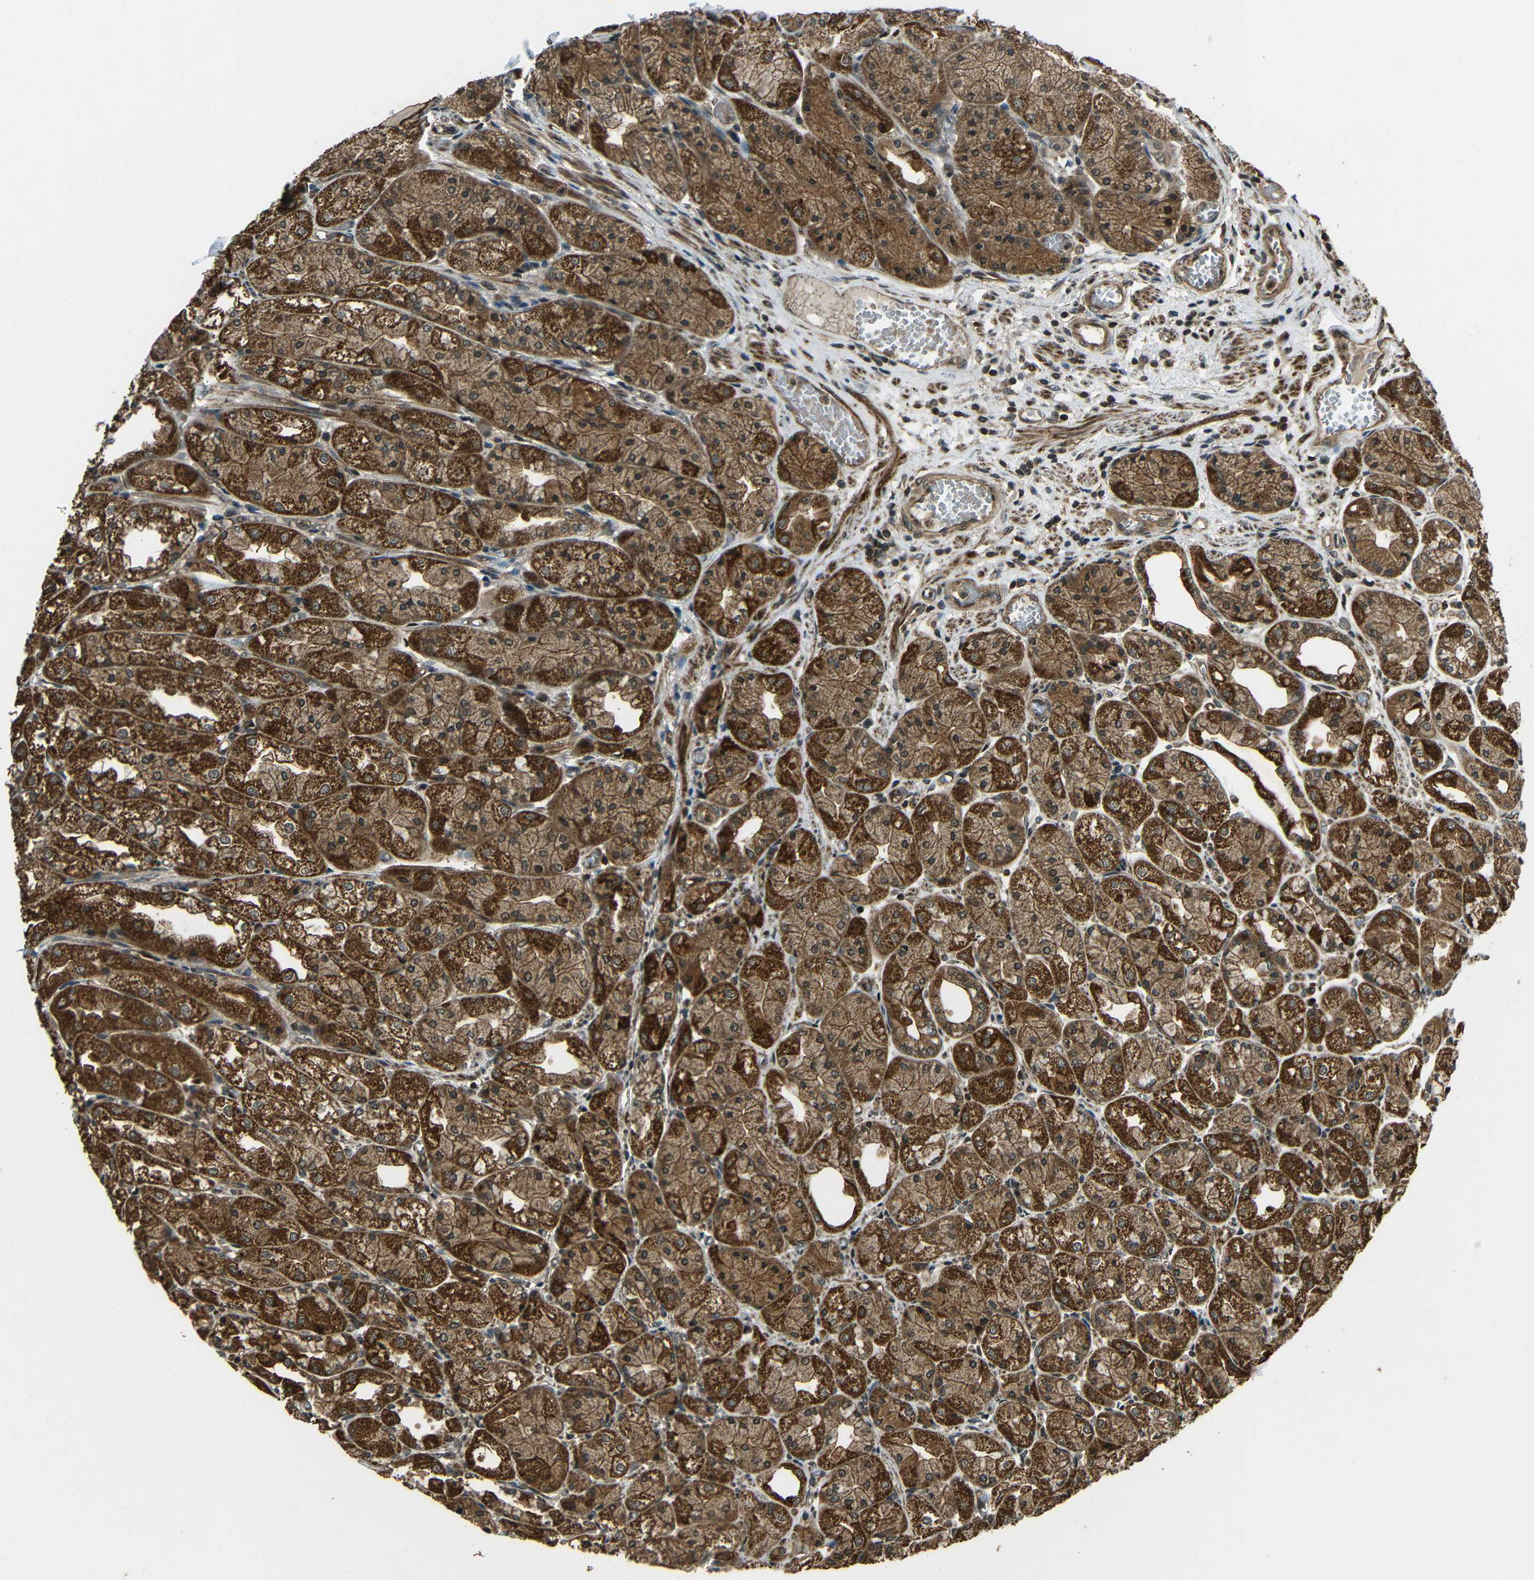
{"staining": {"intensity": "strong", "quantity": ">75%", "location": "cytoplasmic/membranous"}, "tissue": "stomach", "cell_type": "Glandular cells", "image_type": "normal", "snomed": [{"axis": "morphology", "description": "Normal tissue, NOS"}, {"axis": "topography", "description": "Stomach, upper"}], "caption": "High-power microscopy captured an IHC photomicrograph of normal stomach, revealing strong cytoplasmic/membranous expression in approximately >75% of glandular cells.", "gene": "PLK2", "patient": {"sex": "male", "age": 72}}